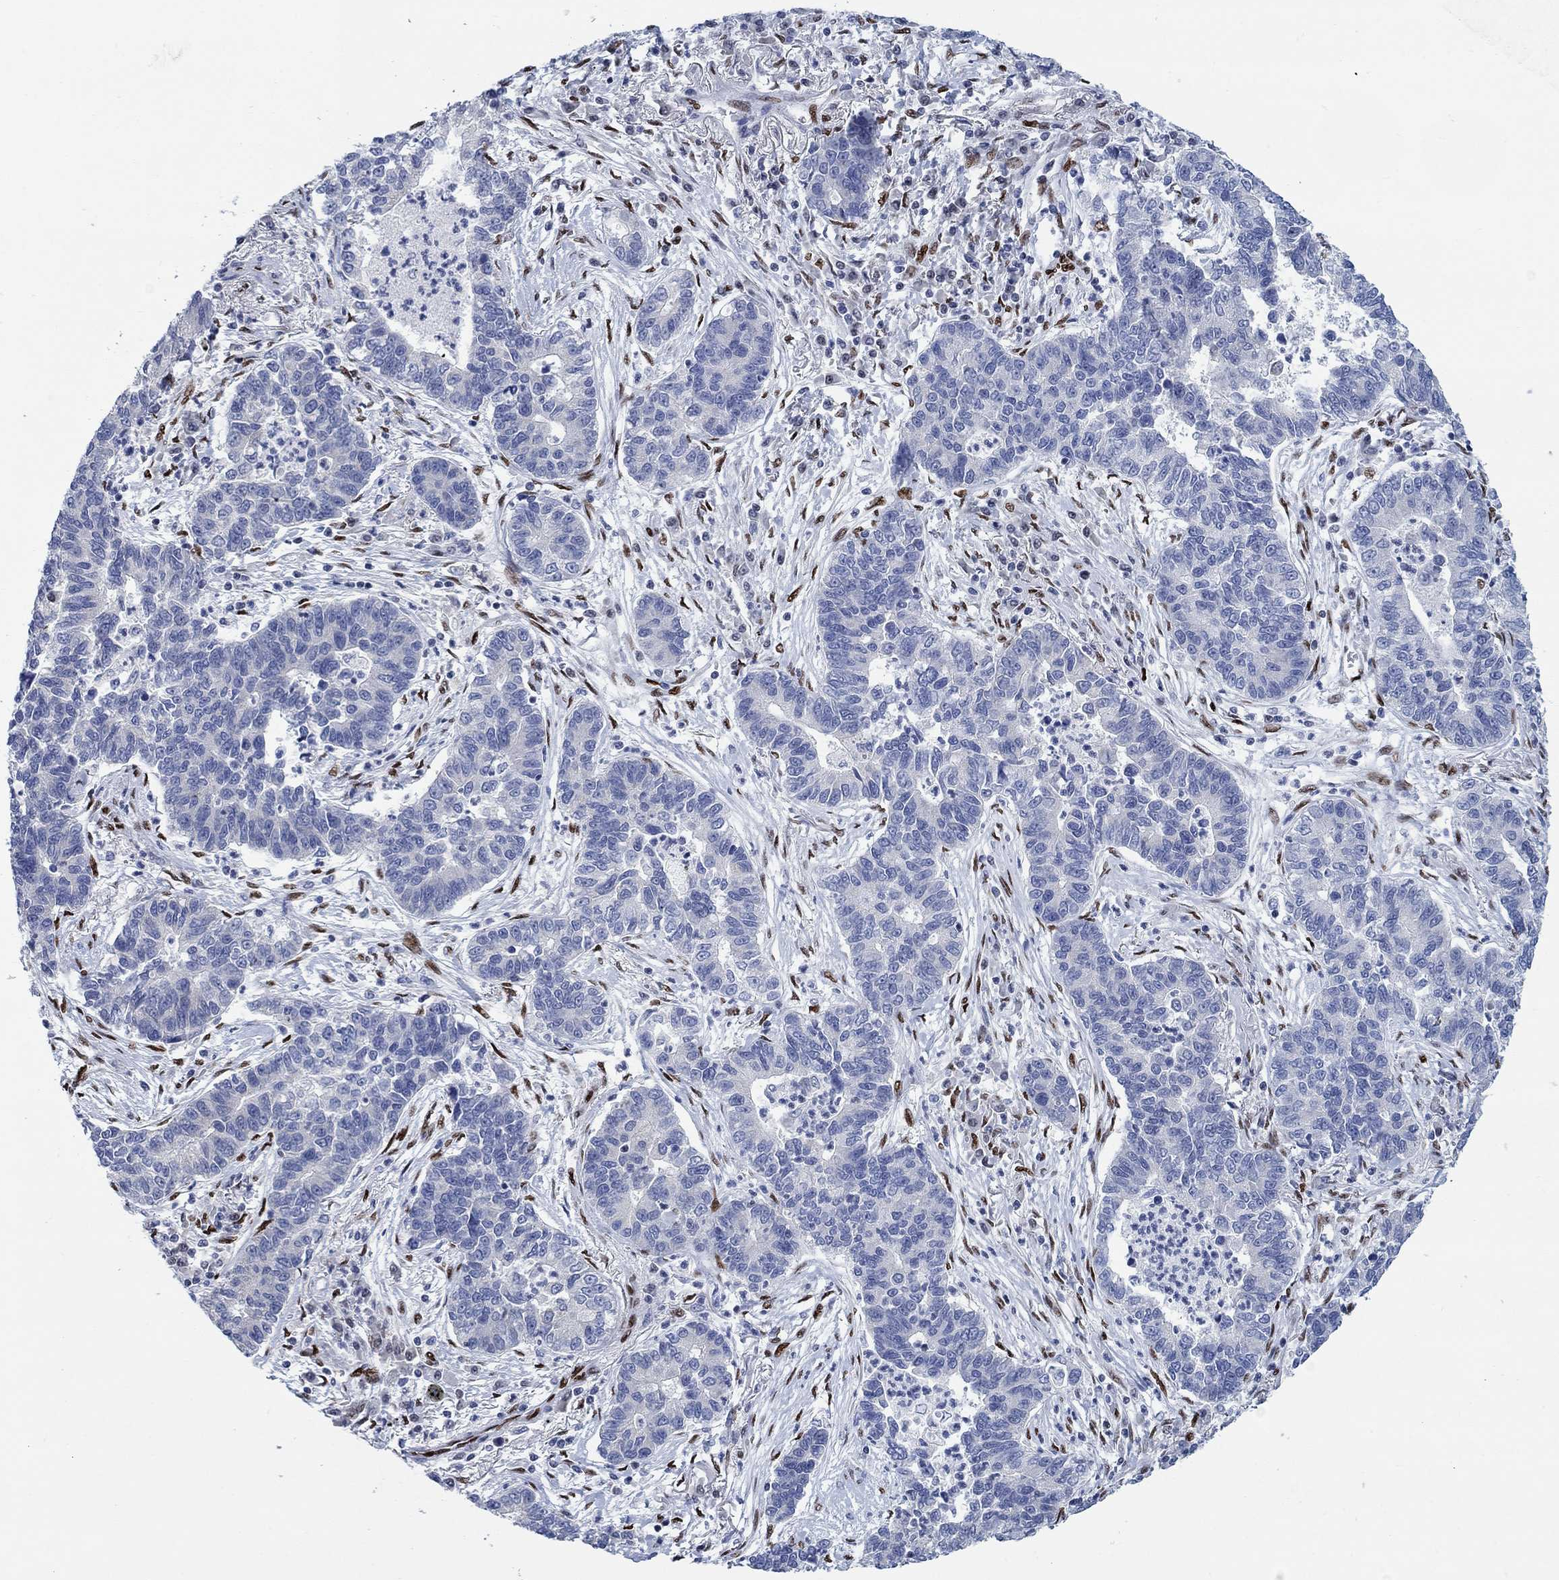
{"staining": {"intensity": "negative", "quantity": "none", "location": "none"}, "tissue": "lung cancer", "cell_type": "Tumor cells", "image_type": "cancer", "snomed": [{"axis": "morphology", "description": "Adenocarcinoma, NOS"}, {"axis": "topography", "description": "Lung"}], "caption": "This is an immunohistochemistry (IHC) photomicrograph of human lung adenocarcinoma. There is no positivity in tumor cells.", "gene": "ZEB1", "patient": {"sex": "female", "age": 57}}